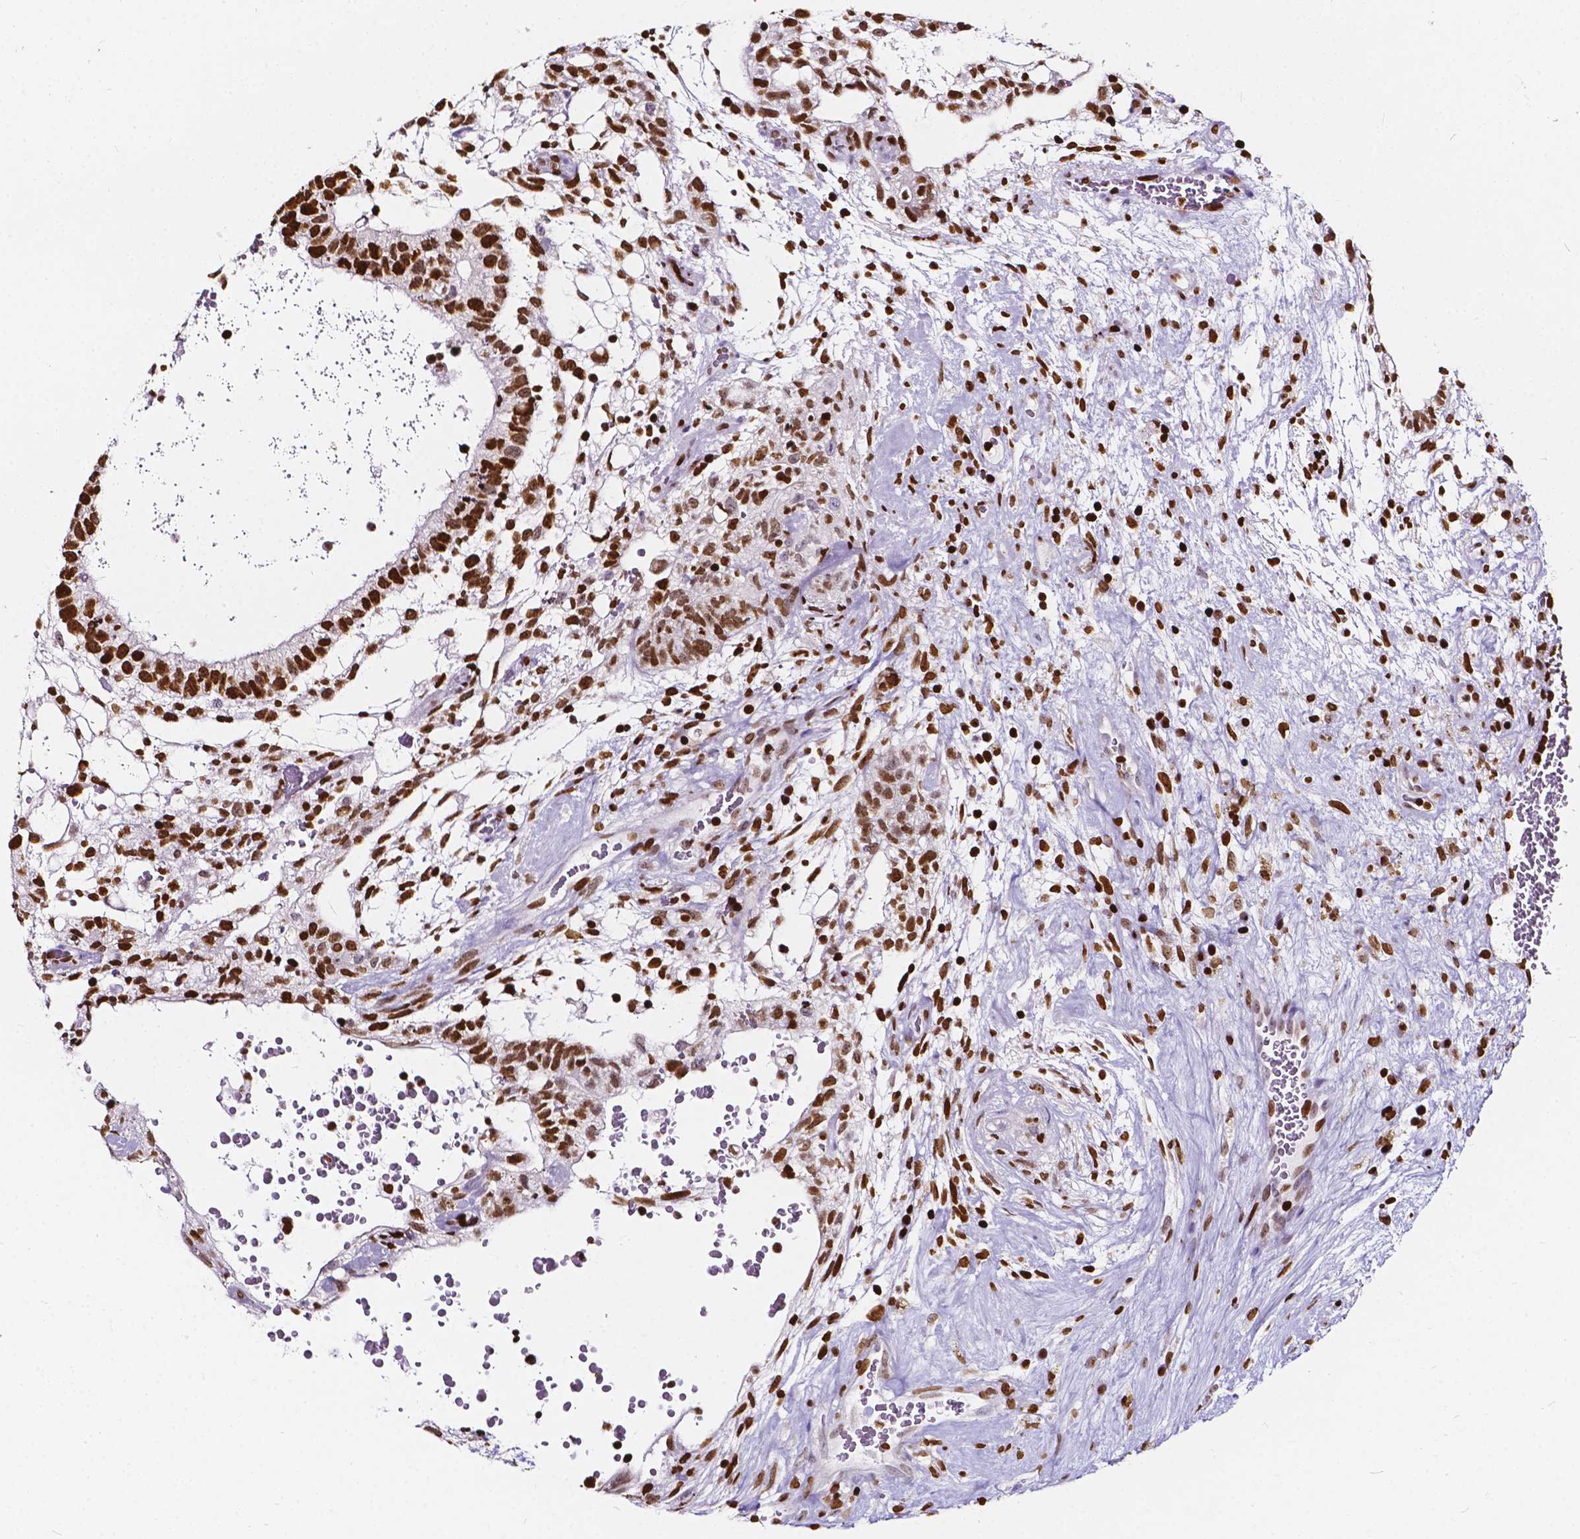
{"staining": {"intensity": "strong", "quantity": ">75%", "location": "nuclear"}, "tissue": "testis cancer", "cell_type": "Tumor cells", "image_type": "cancer", "snomed": [{"axis": "morphology", "description": "Normal tissue, NOS"}, {"axis": "morphology", "description": "Carcinoma, Embryonal, NOS"}, {"axis": "topography", "description": "Testis"}], "caption": "Embryonal carcinoma (testis) tissue exhibits strong nuclear expression in approximately >75% of tumor cells, visualized by immunohistochemistry.", "gene": "CBY3", "patient": {"sex": "male", "age": 32}}